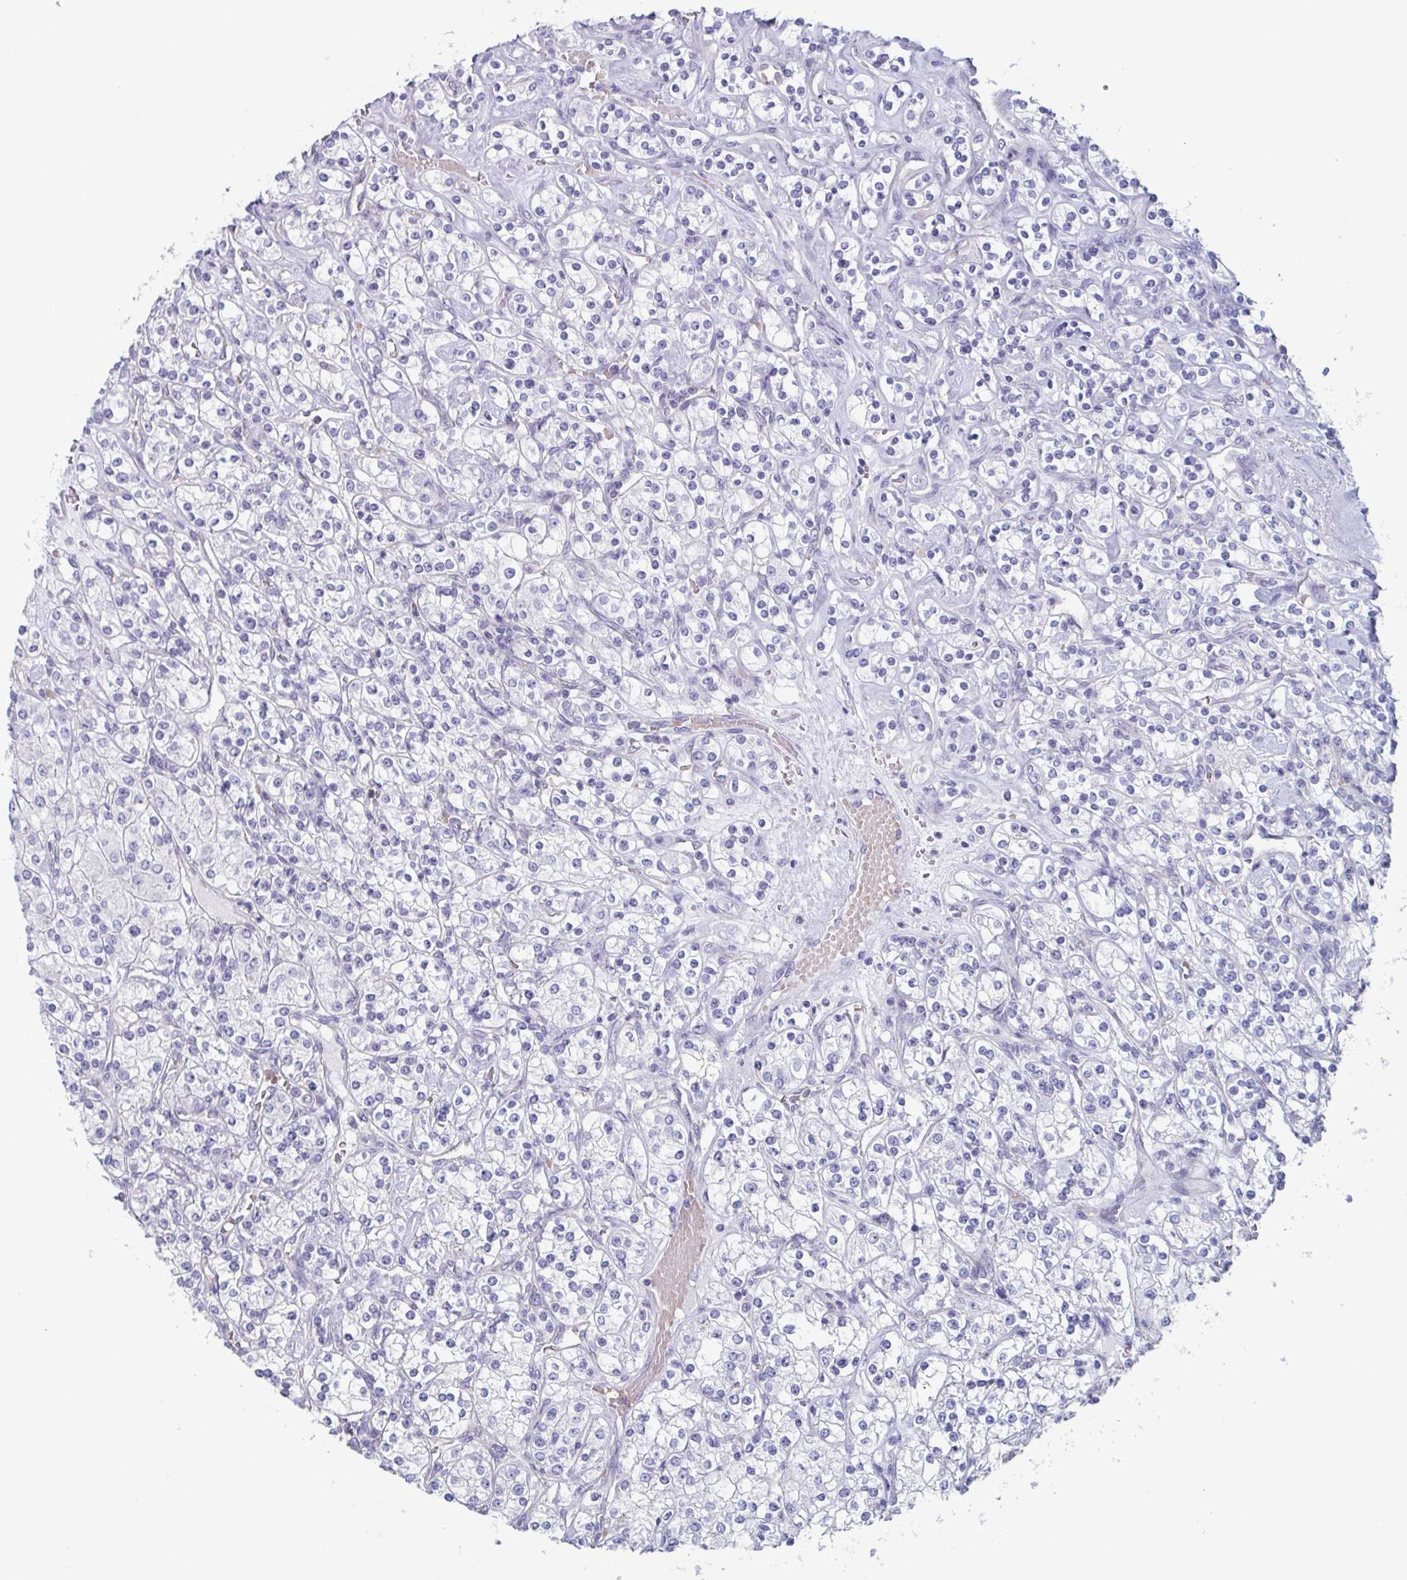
{"staining": {"intensity": "negative", "quantity": "none", "location": "none"}, "tissue": "renal cancer", "cell_type": "Tumor cells", "image_type": "cancer", "snomed": [{"axis": "morphology", "description": "Adenocarcinoma, NOS"}, {"axis": "topography", "description": "Kidney"}], "caption": "An immunohistochemistry (IHC) image of adenocarcinoma (renal) is shown. There is no staining in tumor cells of adenocarcinoma (renal).", "gene": "BPI", "patient": {"sex": "male", "age": 77}}